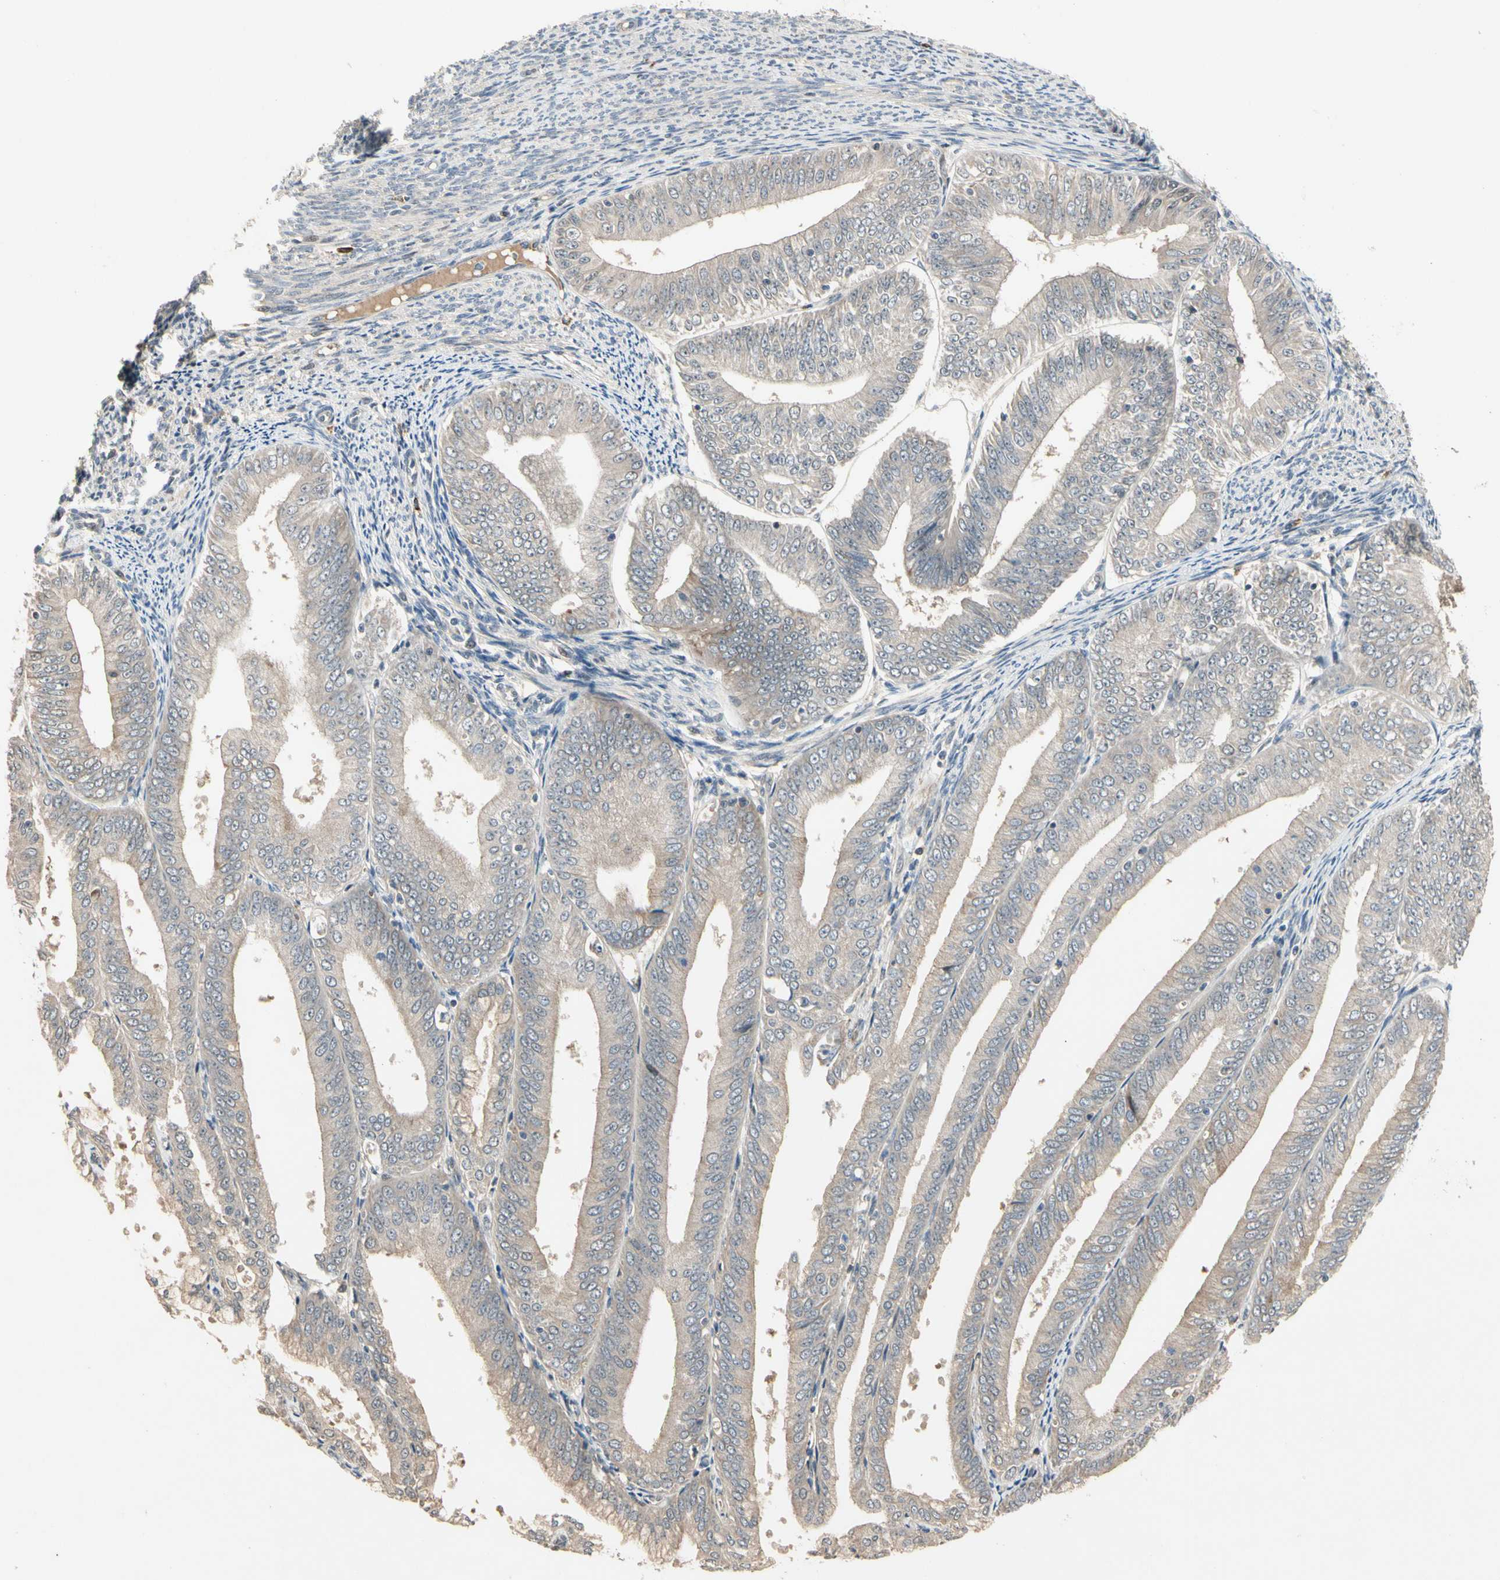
{"staining": {"intensity": "weak", "quantity": "<25%", "location": "cytoplasmic/membranous"}, "tissue": "endometrial cancer", "cell_type": "Tumor cells", "image_type": "cancer", "snomed": [{"axis": "morphology", "description": "Adenocarcinoma, NOS"}, {"axis": "topography", "description": "Endometrium"}], "caption": "Image shows no significant protein expression in tumor cells of endometrial adenocarcinoma. (DAB (3,3'-diaminobenzidine) immunohistochemistry visualized using brightfield microscopy, high magnification).", "gene": "ATG4C", "patient": {"sex": "female", "age": 63}}